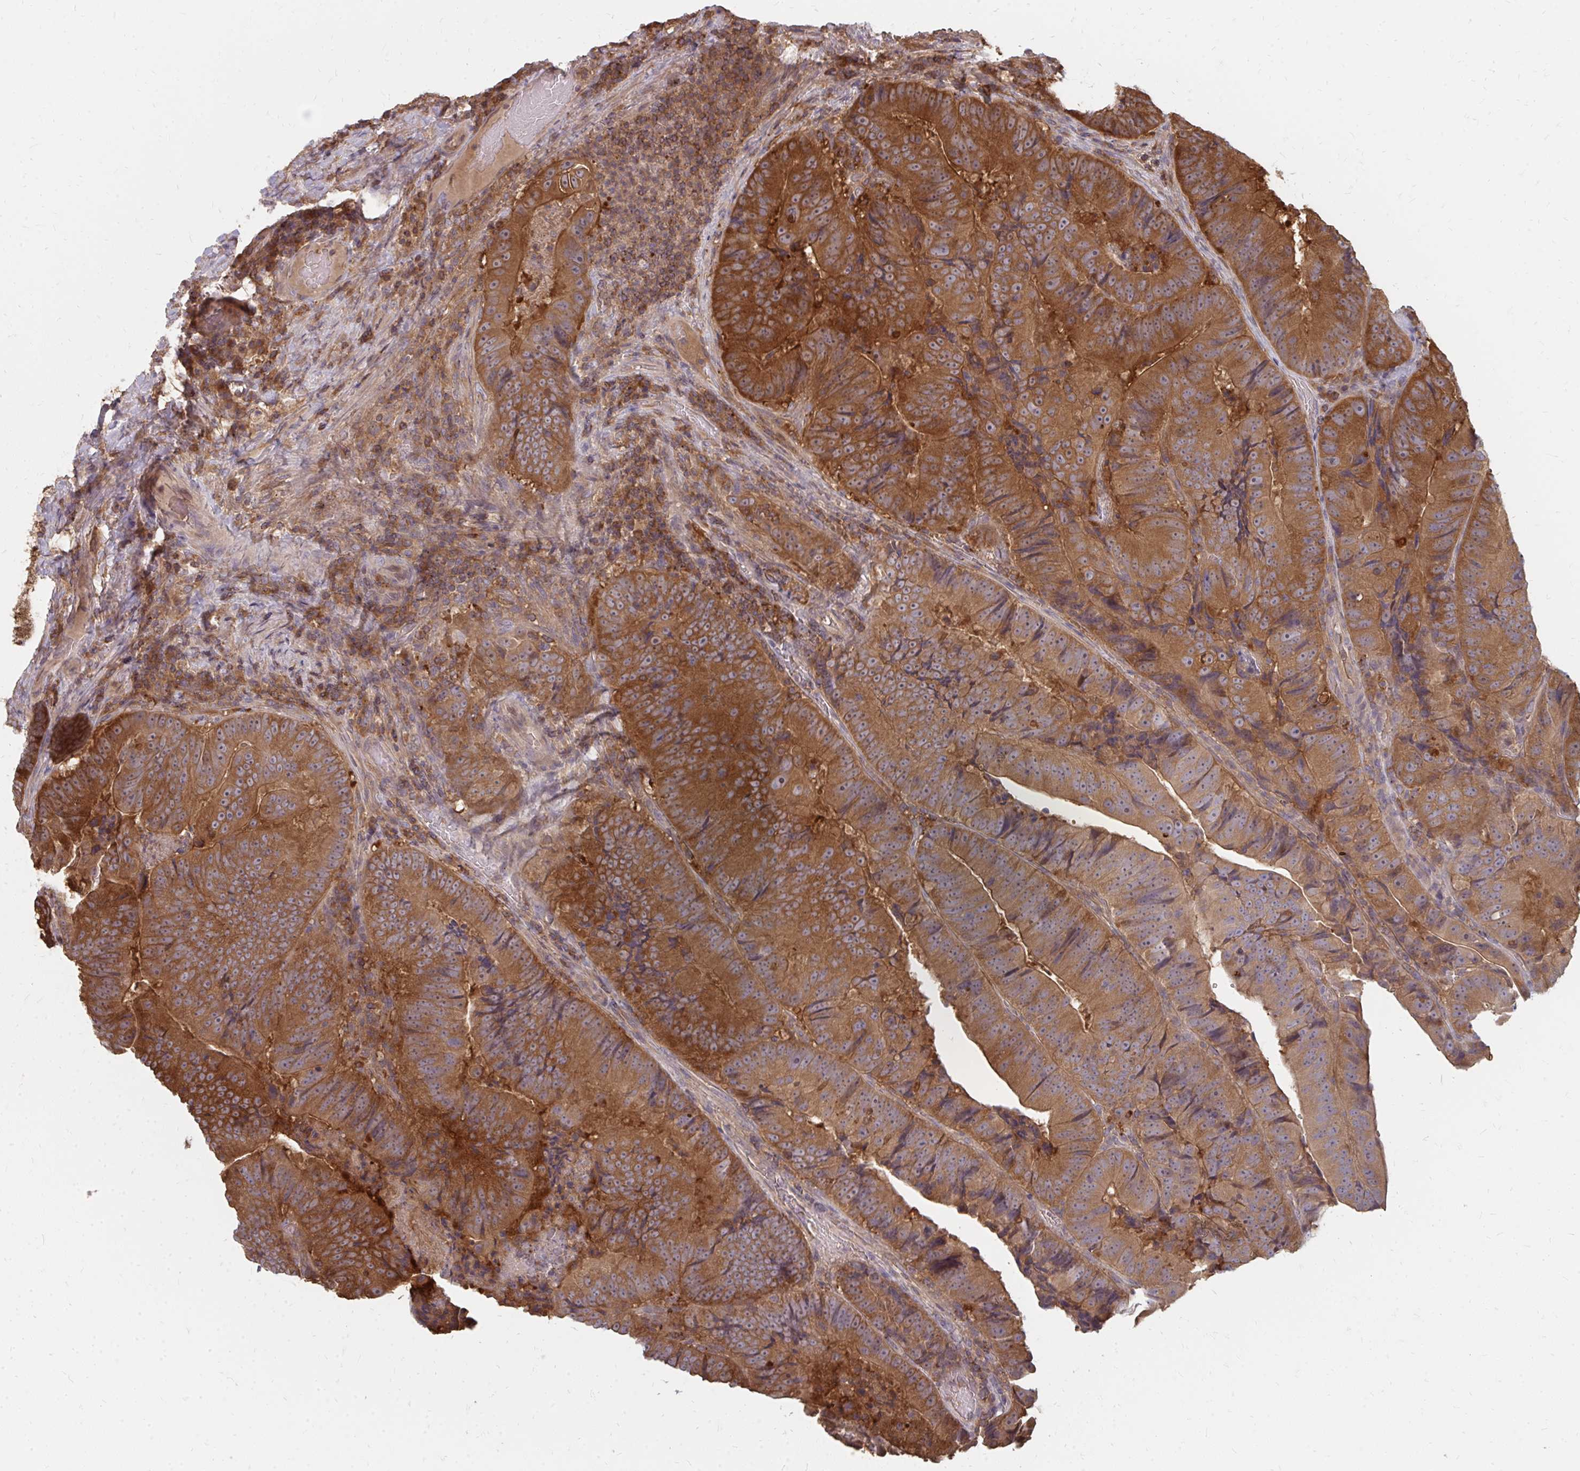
{"staining": {"intensity": "strong", "quantity": ">75%", "location": "cytoplasmic/membranous"}, "tissue": "colorectal cancer", "cell_type": "Tumor cells", "image_type": "cancer", "snomed": [{"axis": "morphology", "description": "Adenocarcinoma, NOS"}, {"axis": "topography", "description": "Colon"}], "caption": "There is high levels of strong cytoplasmic/membranous staining in tumor cells of colorectal adenocarcinoma, as demonstrated by immunohistochemical staining (brown color).", "gene": "ZNF285", "patient": {"sex": "female", "age": 86}}